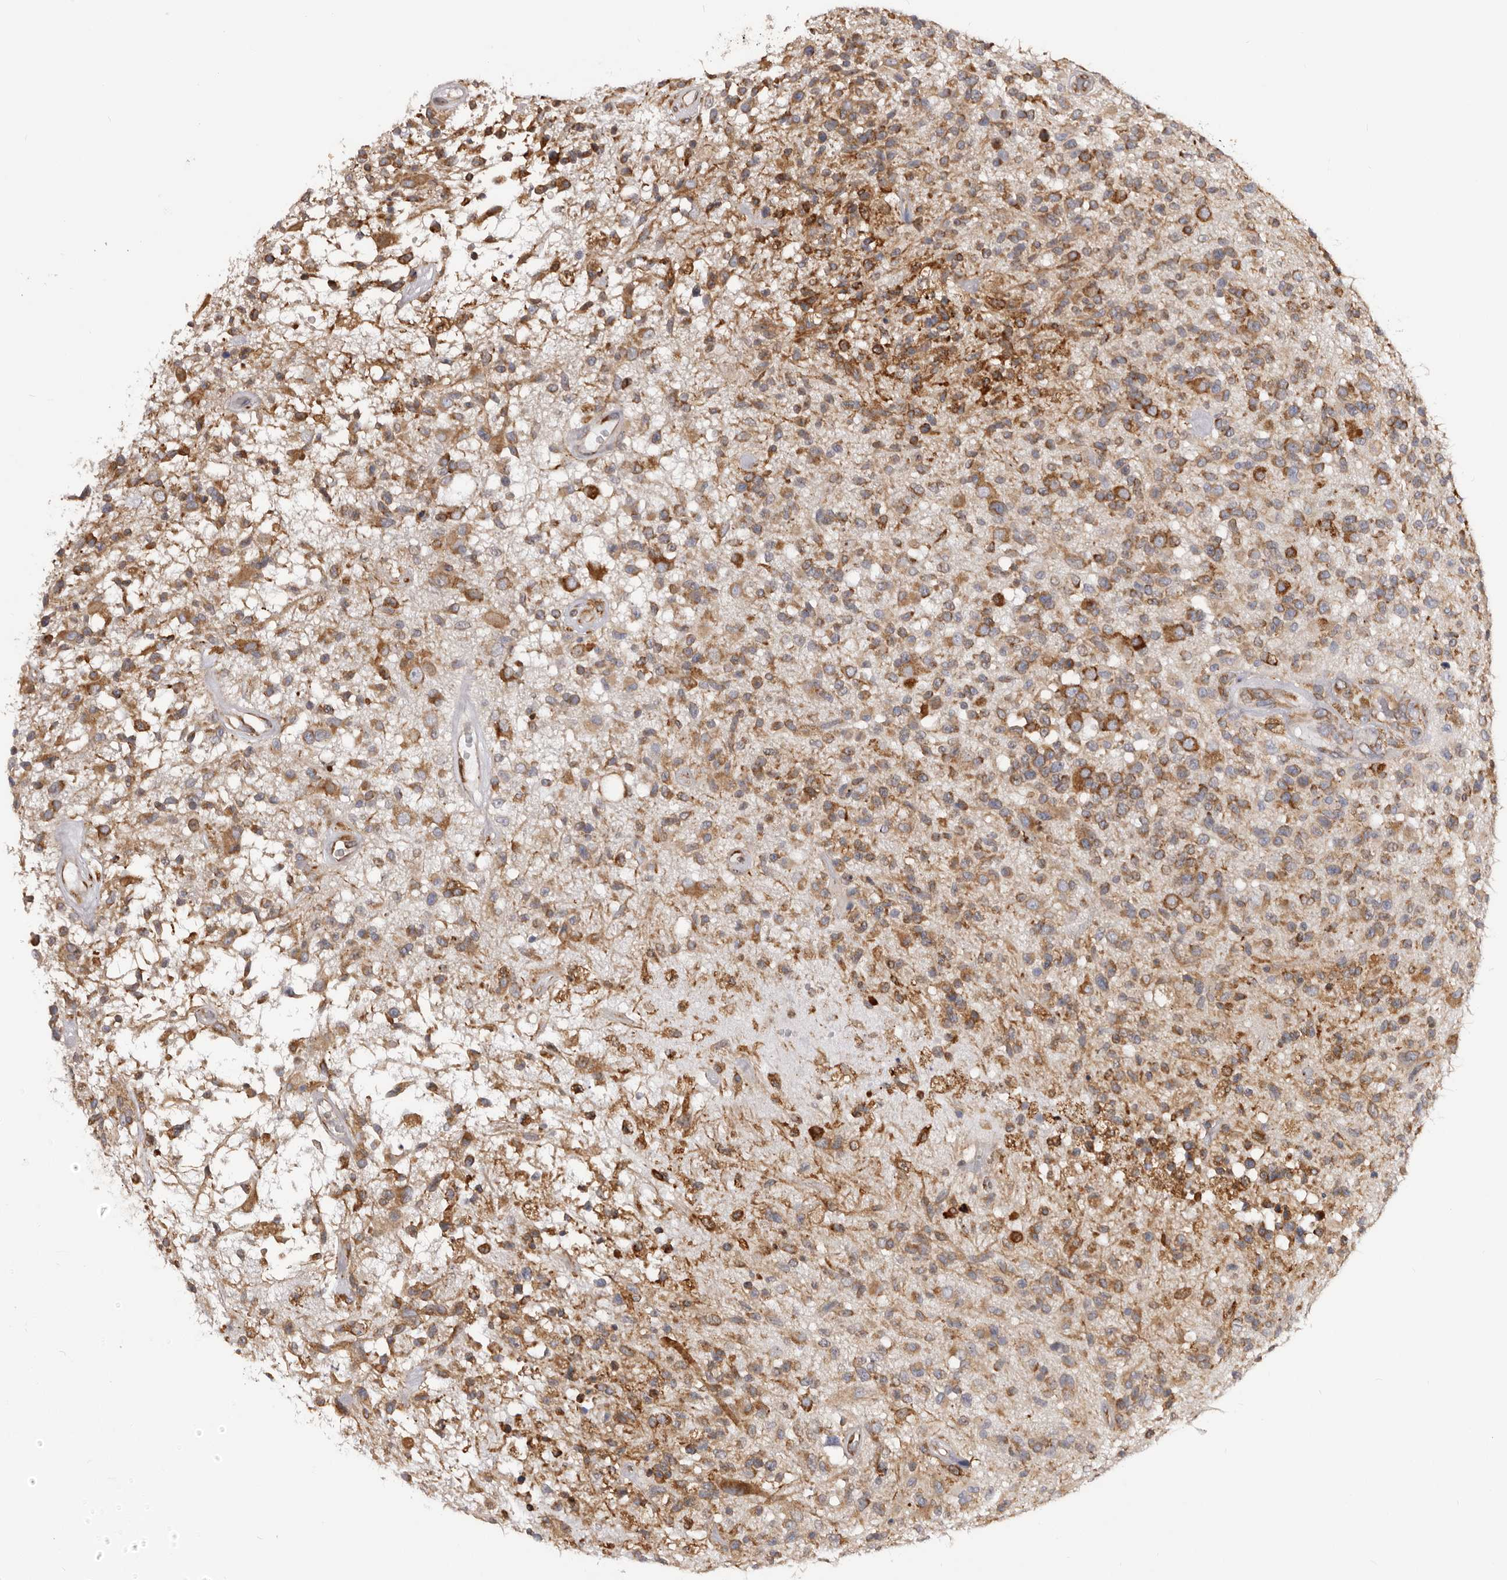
{"staining": {"intensity": "moderate", "quantity": ">75%", "location": "cytoplasmic/membranous"}, "tissue": "glioma", "cell_type": "Tumor cells", "image_type": "cancer", "snomed": [{"axis": "morphology", "description": "Glioma, malignant, High grade"}, {"axis": "morphology", "description": "Glioblastoma, NOS"}, {"axis": "topography", "description": "Brain"}], "caption": "Malignant high-grade glioma stained with a brown dye displays moderate cytoplasmic/membranous positive staining in about >75% of tumor cells.", "gene": "QRSL1", "patient": {"sex": "male", "age": 60}}